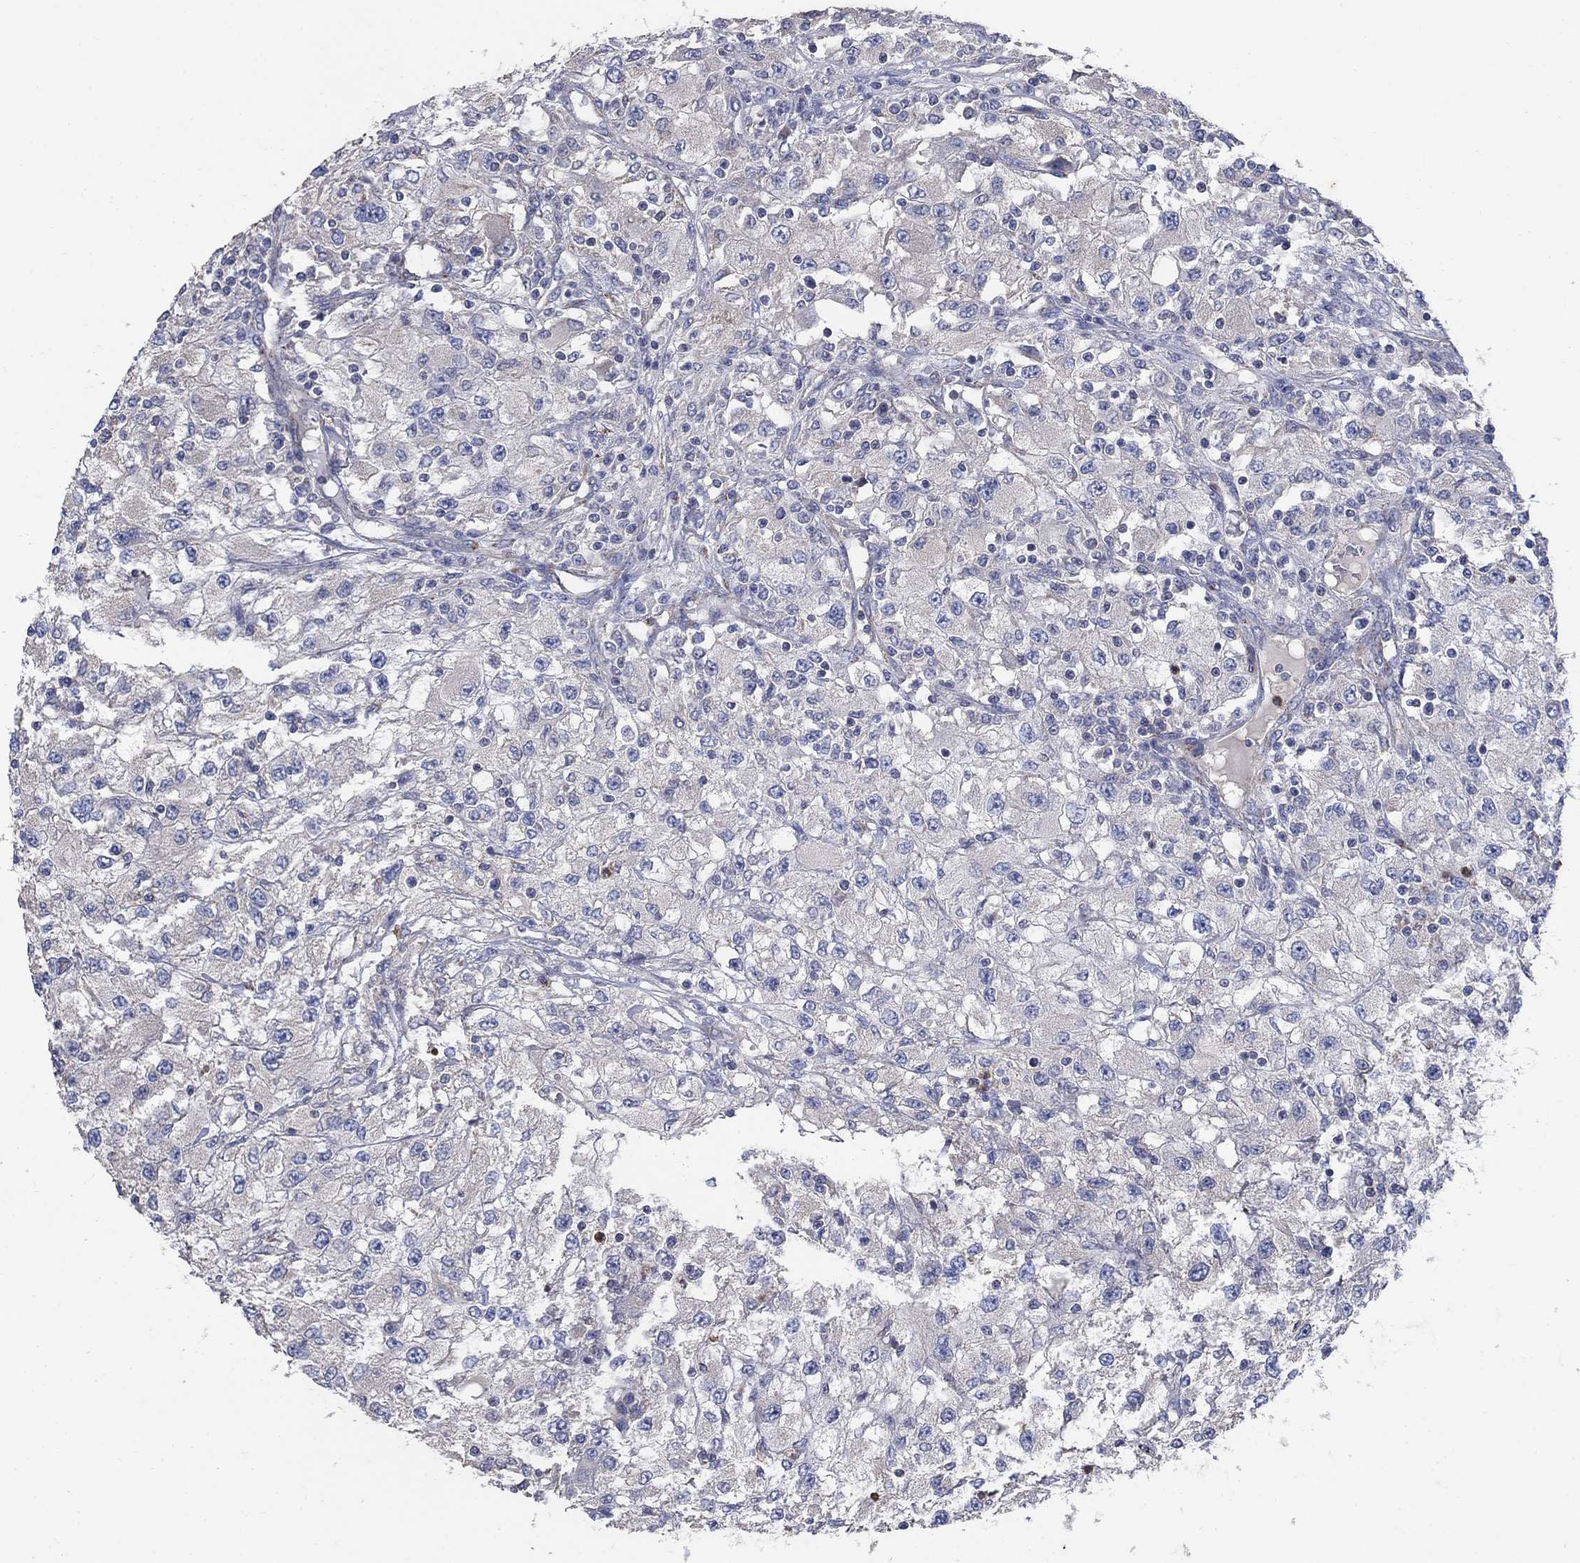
{"staining": {"intensity": "negative", "quantity": "none", "location": "none"}, "tissue": "renal cancer", "cell_type": "Tumor cells", "image_type": "cancer", "snomed": [{"axis": "morphology", "description": "Adenocarcinoma, NOS"}, {"axis": "topography", "description": "Kidney"}], "caption": "This is a photomicrograph of IHC staining of renal cancer (adenocarcinoma), which shows no staining in tumor cells.", "gene": "PNPLA2", "patient": {"sex": "female", "age": 67}}